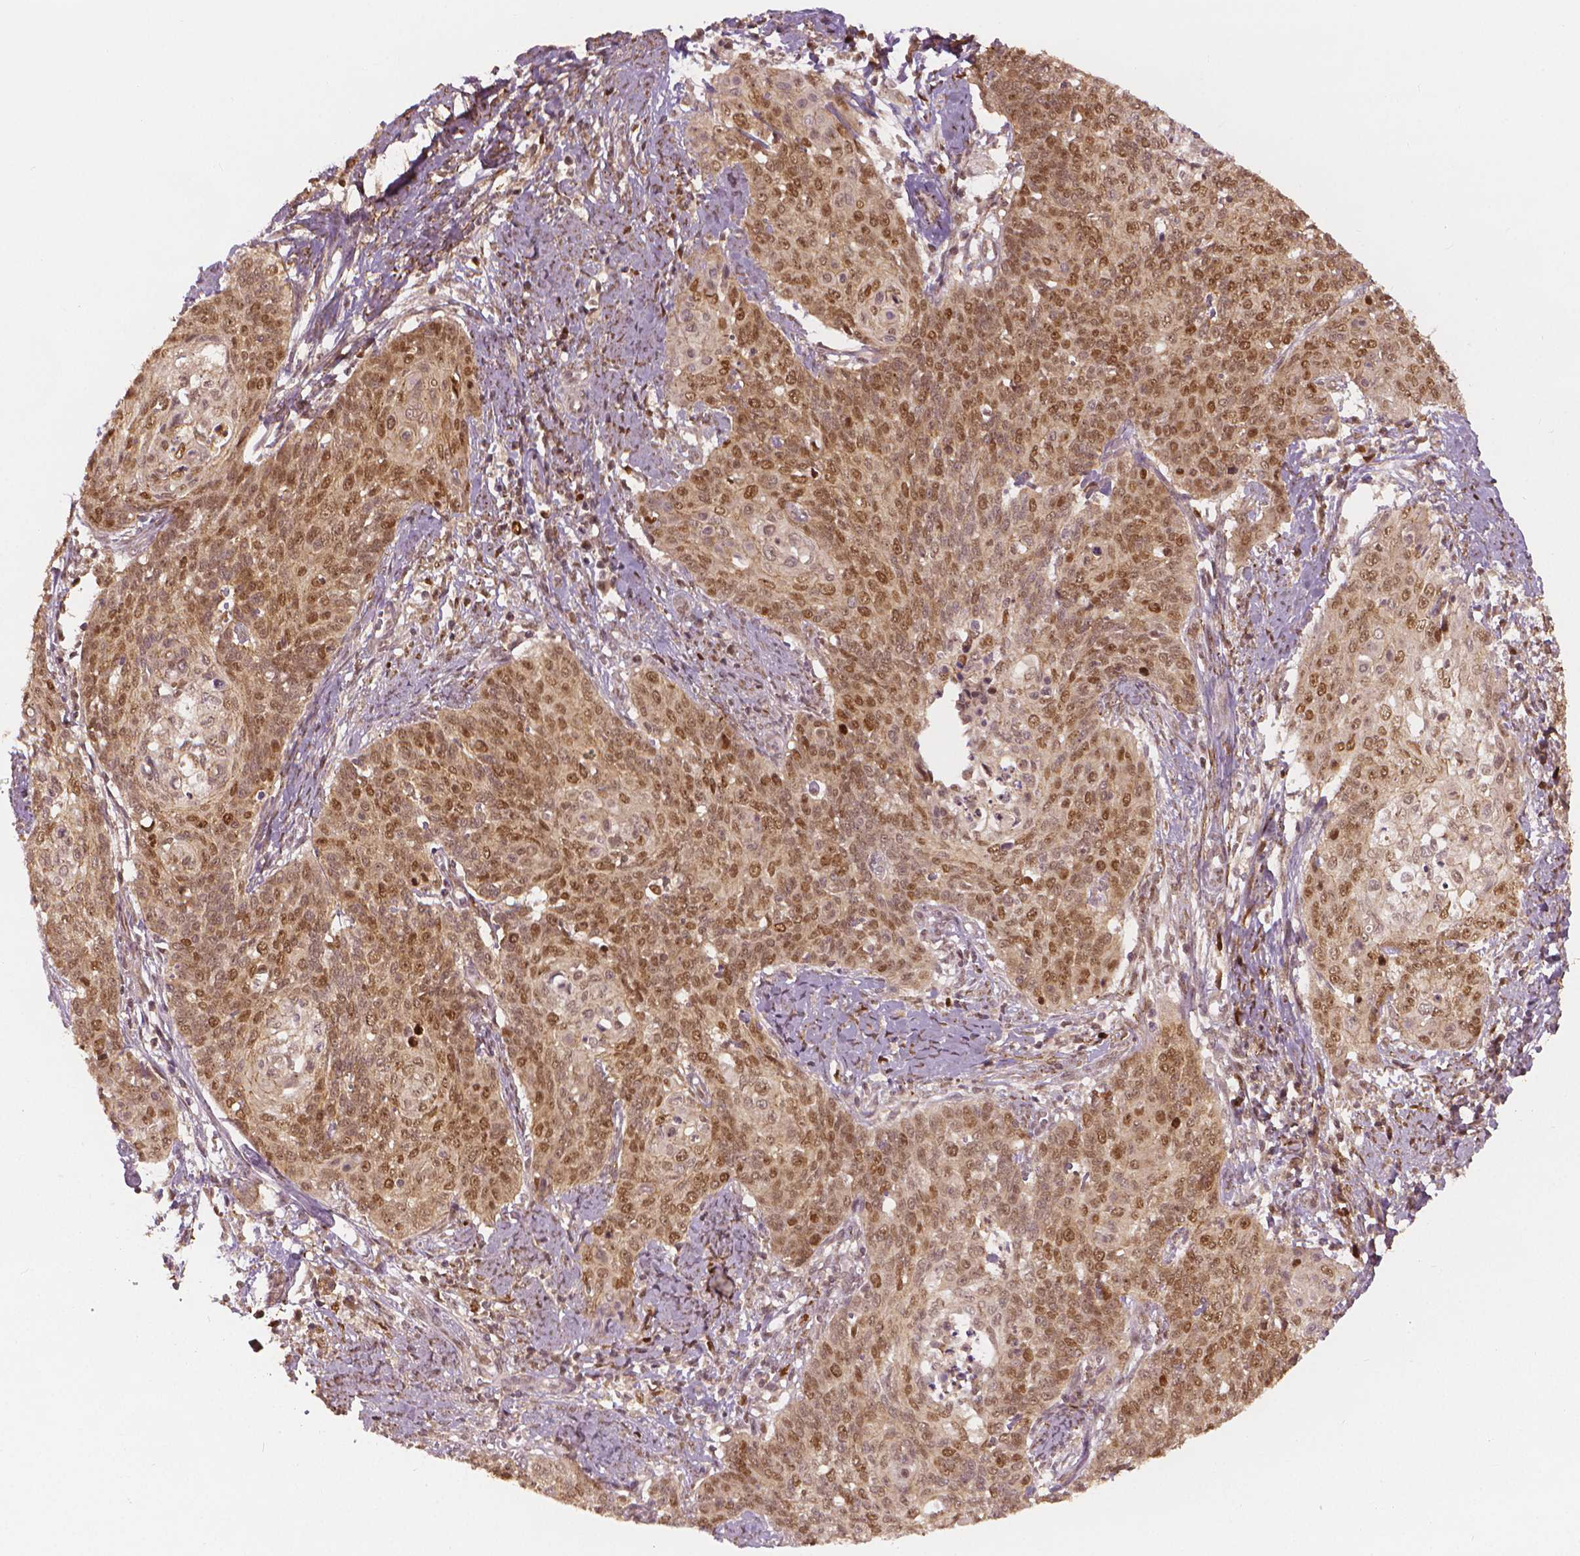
{"staining": {"intensity": "moderate", "quantity": ">75%", "location": "nuclear"}, "tissue": "cervical cancer", "cell_type": "Tumor cells", "image_type": "cancer", "snomed": [{"axis": "morphology", "description": "Normal tissue, NOS"}, {"axis": "morphology", "description": "Squamous cell carcinoma, NOS"}, {"axis": "topography", "description": "Cervix"}], "caption": "Immunohistochemical staining of human cervical squamous cell carcinoma displays medium levels of moderate nuclear protein expression in approximately >75% of tumor cells. The protein of interest is shown in brown color, while the nuclei are stained blue.", "gene": "NSD2", "patient": {"sex": "female", "age": 39}}